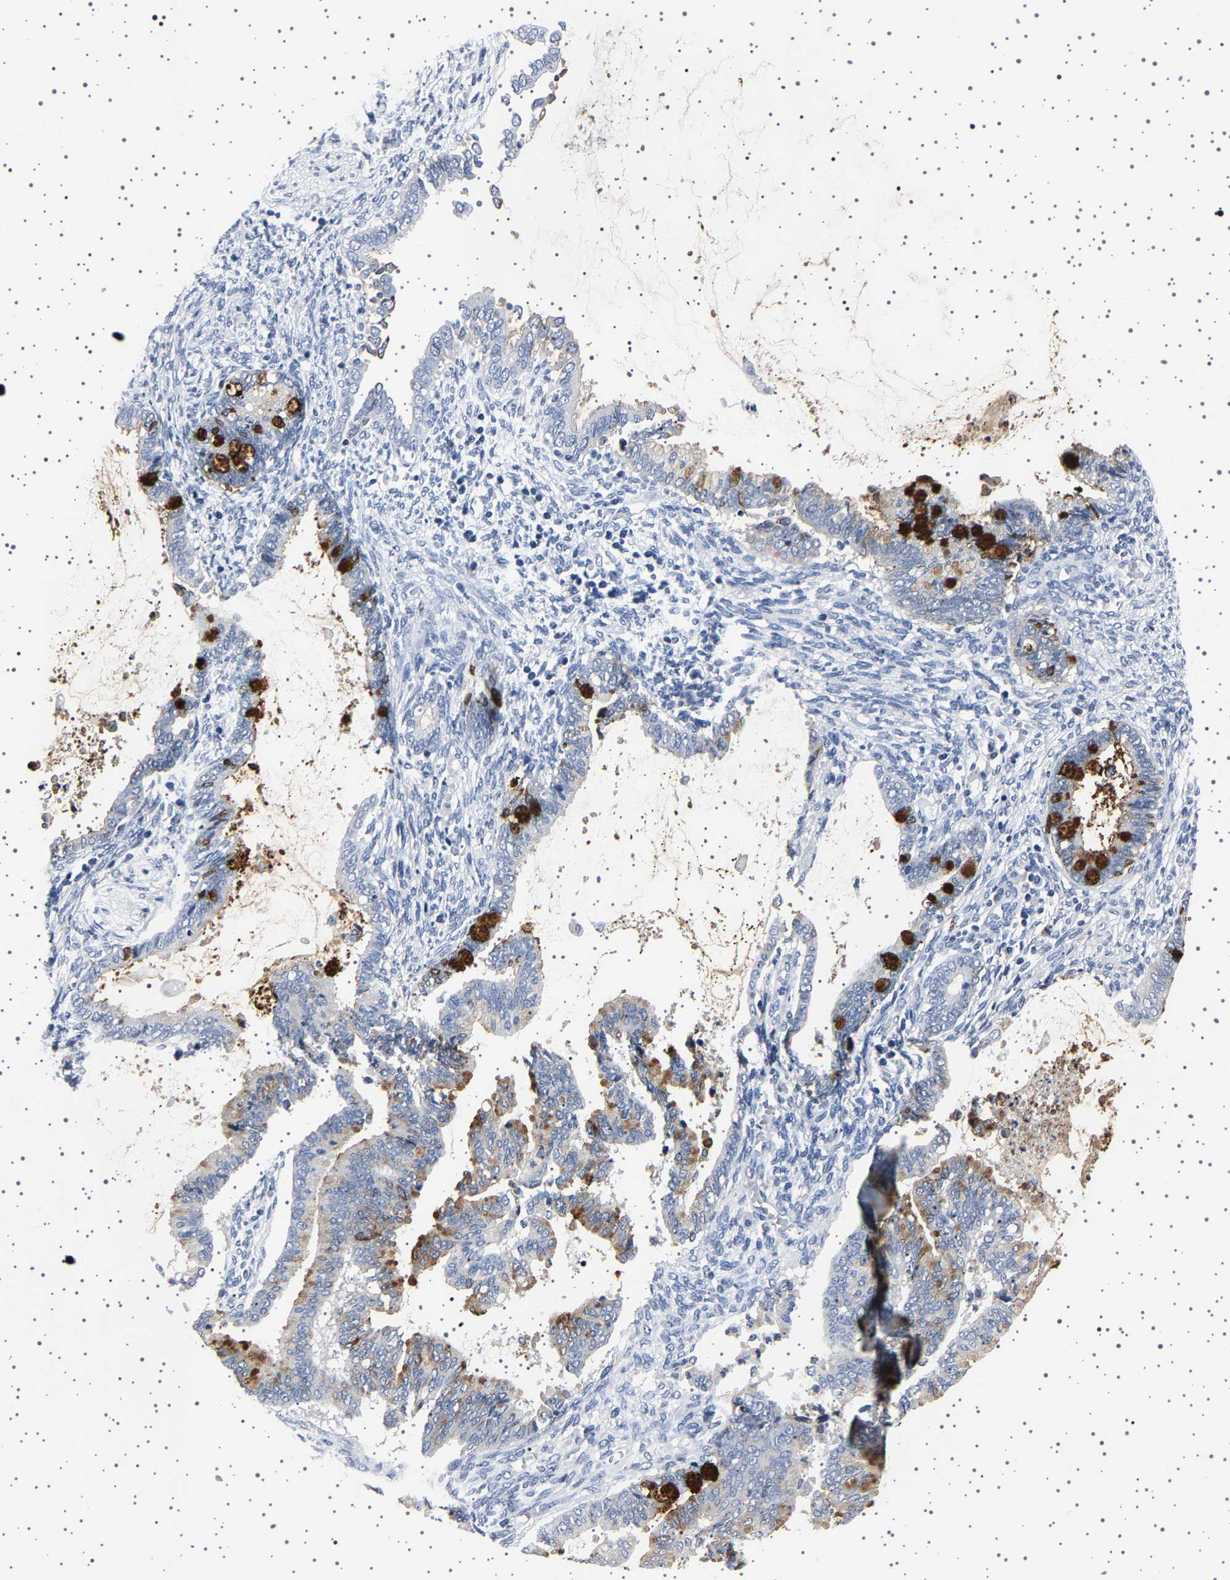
{"staining": {"intensity": "strong", "quantity": "25%-75%", "location": "cytoplasmic/membranous"}, "tissue": "cervical cancer", "cell_type": "Tumor cells", "image_type": "cancer", "snomed": [{"axis": "morphology", "description": "Adenocarcinoma, NOS"}, {"axis": "topography", "description": "Cervix"}], "caption": "A histopathology image of human cervical cancer stained for a protein displays strong cytoplasmic/membranous brown staining in tumor cells. Ihc stains the protein of interest in brown and the nuclei are stained blue.", "gene": "TFF3", "patient": {"sex": "female", "age": 44}}